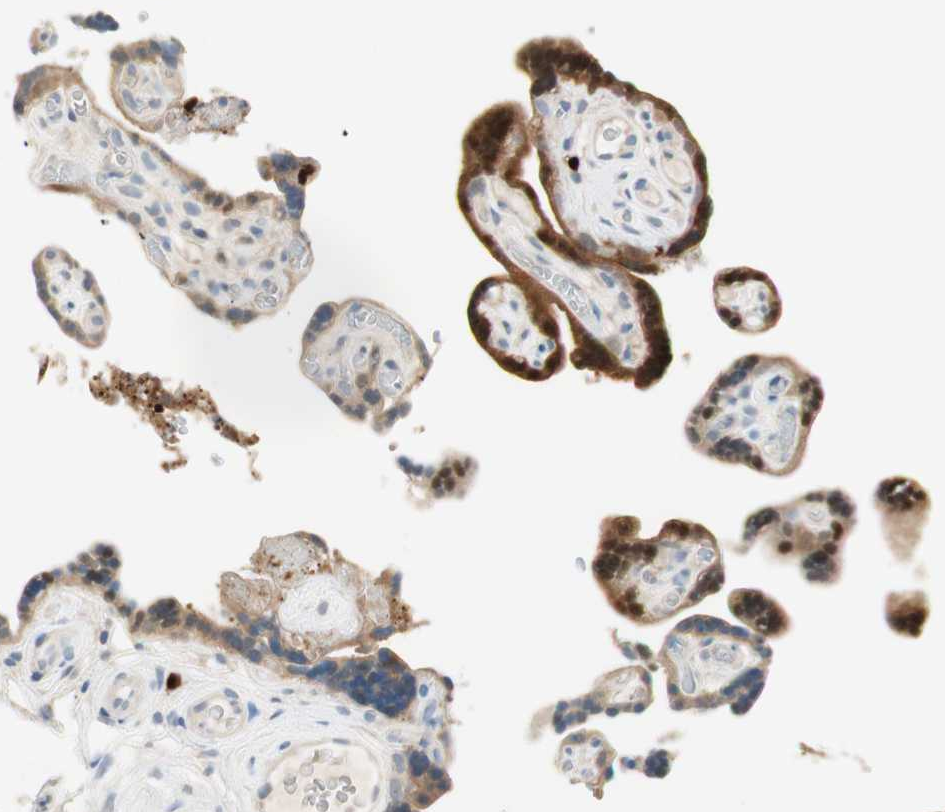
{"staining": {"intensity": "weak", "quantity": "25%-75%", "location": "cytoplasmic/membranous"}, "tissue": "placenta", "cell_type": "Decidual cells", "image_type": "normal", "snomed": [{"axis": "morphology", "description": "Normal tissue, NOS"}, {"axis": "topography", "description": "Placenta"}], "caption": "A photomicrograph showing weak cytoplasmic/membranous expression in about 25%-75% of decidual cells in normal placenta, as visualized by brown immunohistochemical staining.", "gene": "HPGD", "patient": {"sex": "female", "age": 30}}